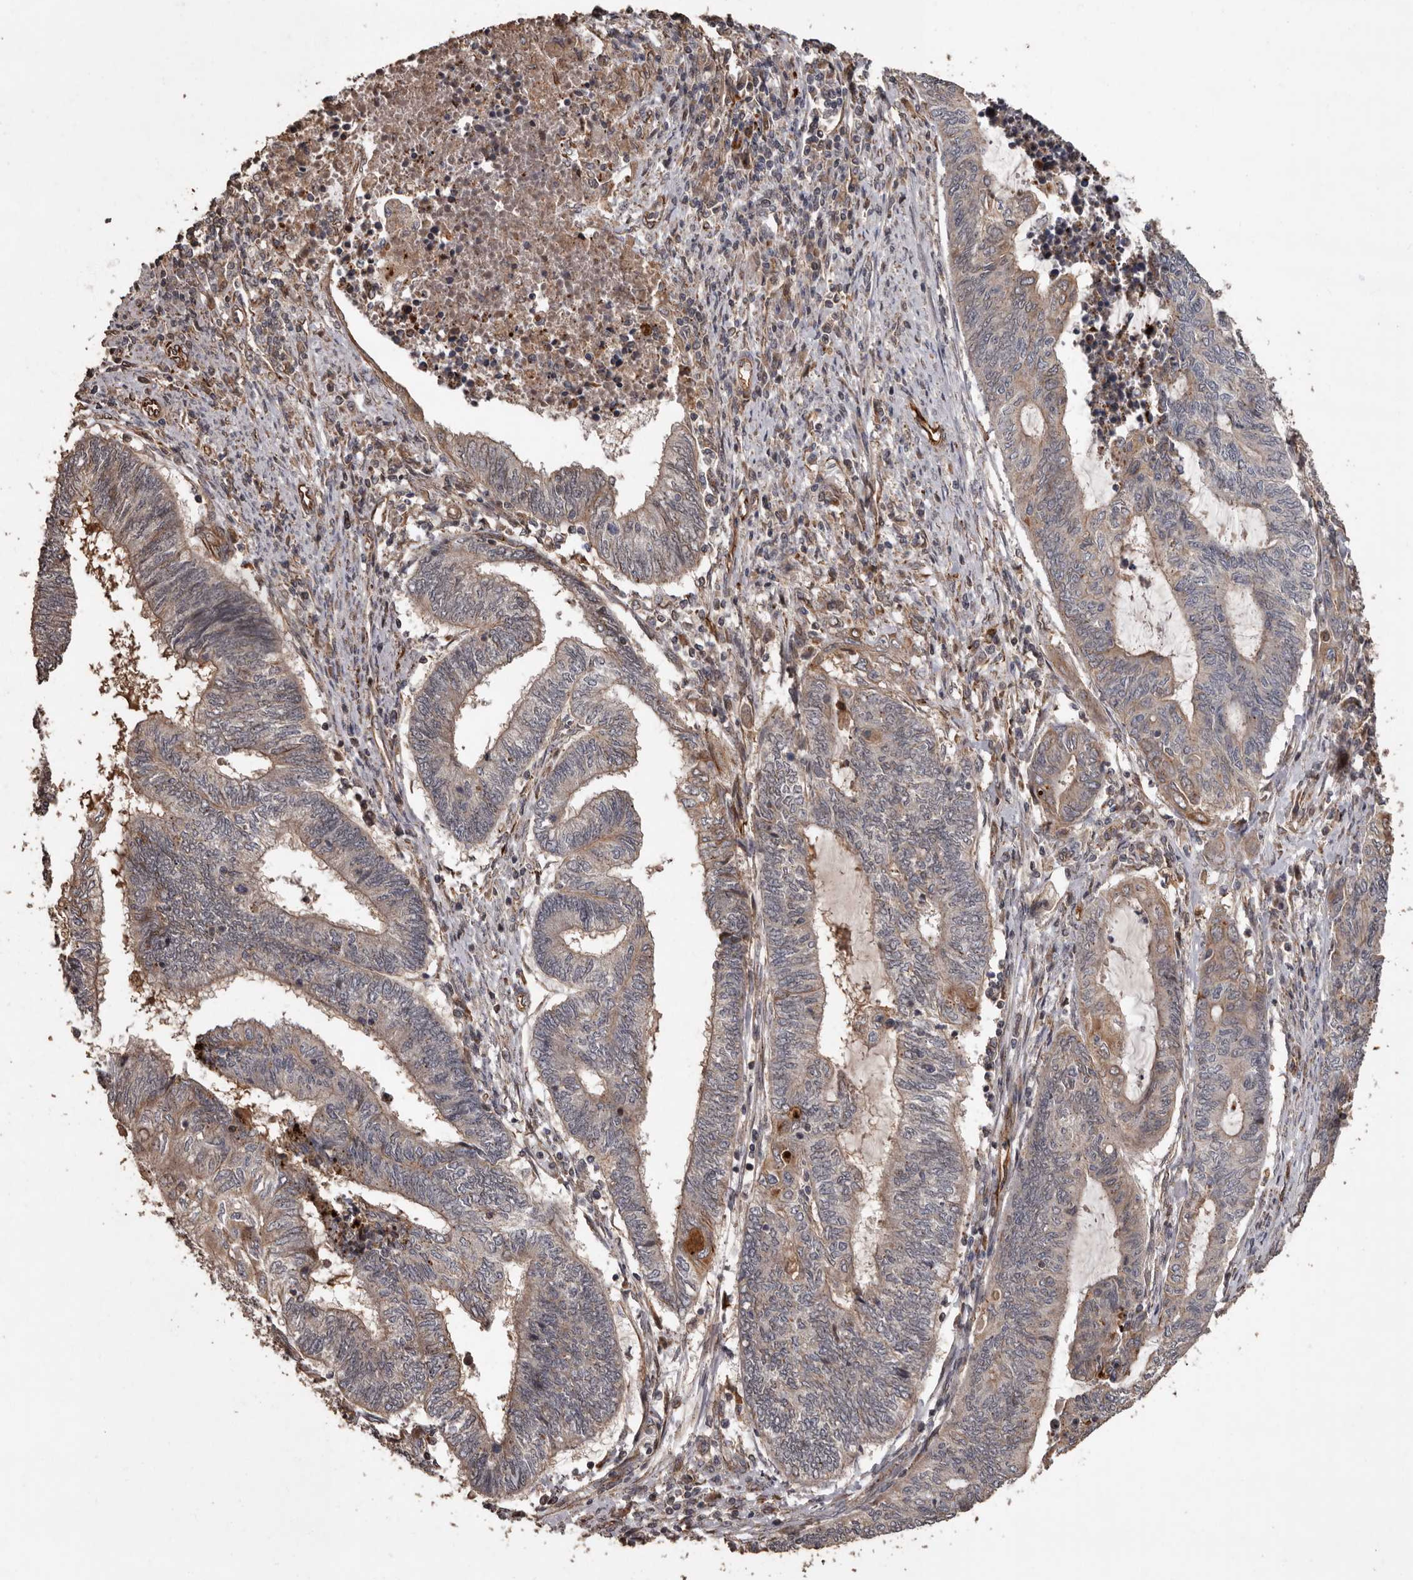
{"staining": {"intensity": "weak", "quantity": "25%-75%", "location": "cytoplasmic/membranous"}, "tissue": "endometrial cancer", "cell_type": "Tumor cells", "image_type": "cancer", "snomed": [{"axis": "morphology", "description": "Adenocarcinoma, NOS"}, {"axis": "topography", "description": "Uterus"}, {"axis": "topography", "description": "Endometrium"}], "caption": "Weak cytoplasmic/membranous positivity is present in about 25%-75% of tumor cells in endometrial cancer (adenocarcinoma).", "gene": "BRAT1", "patient": {"sex": "female", "age": 70}}